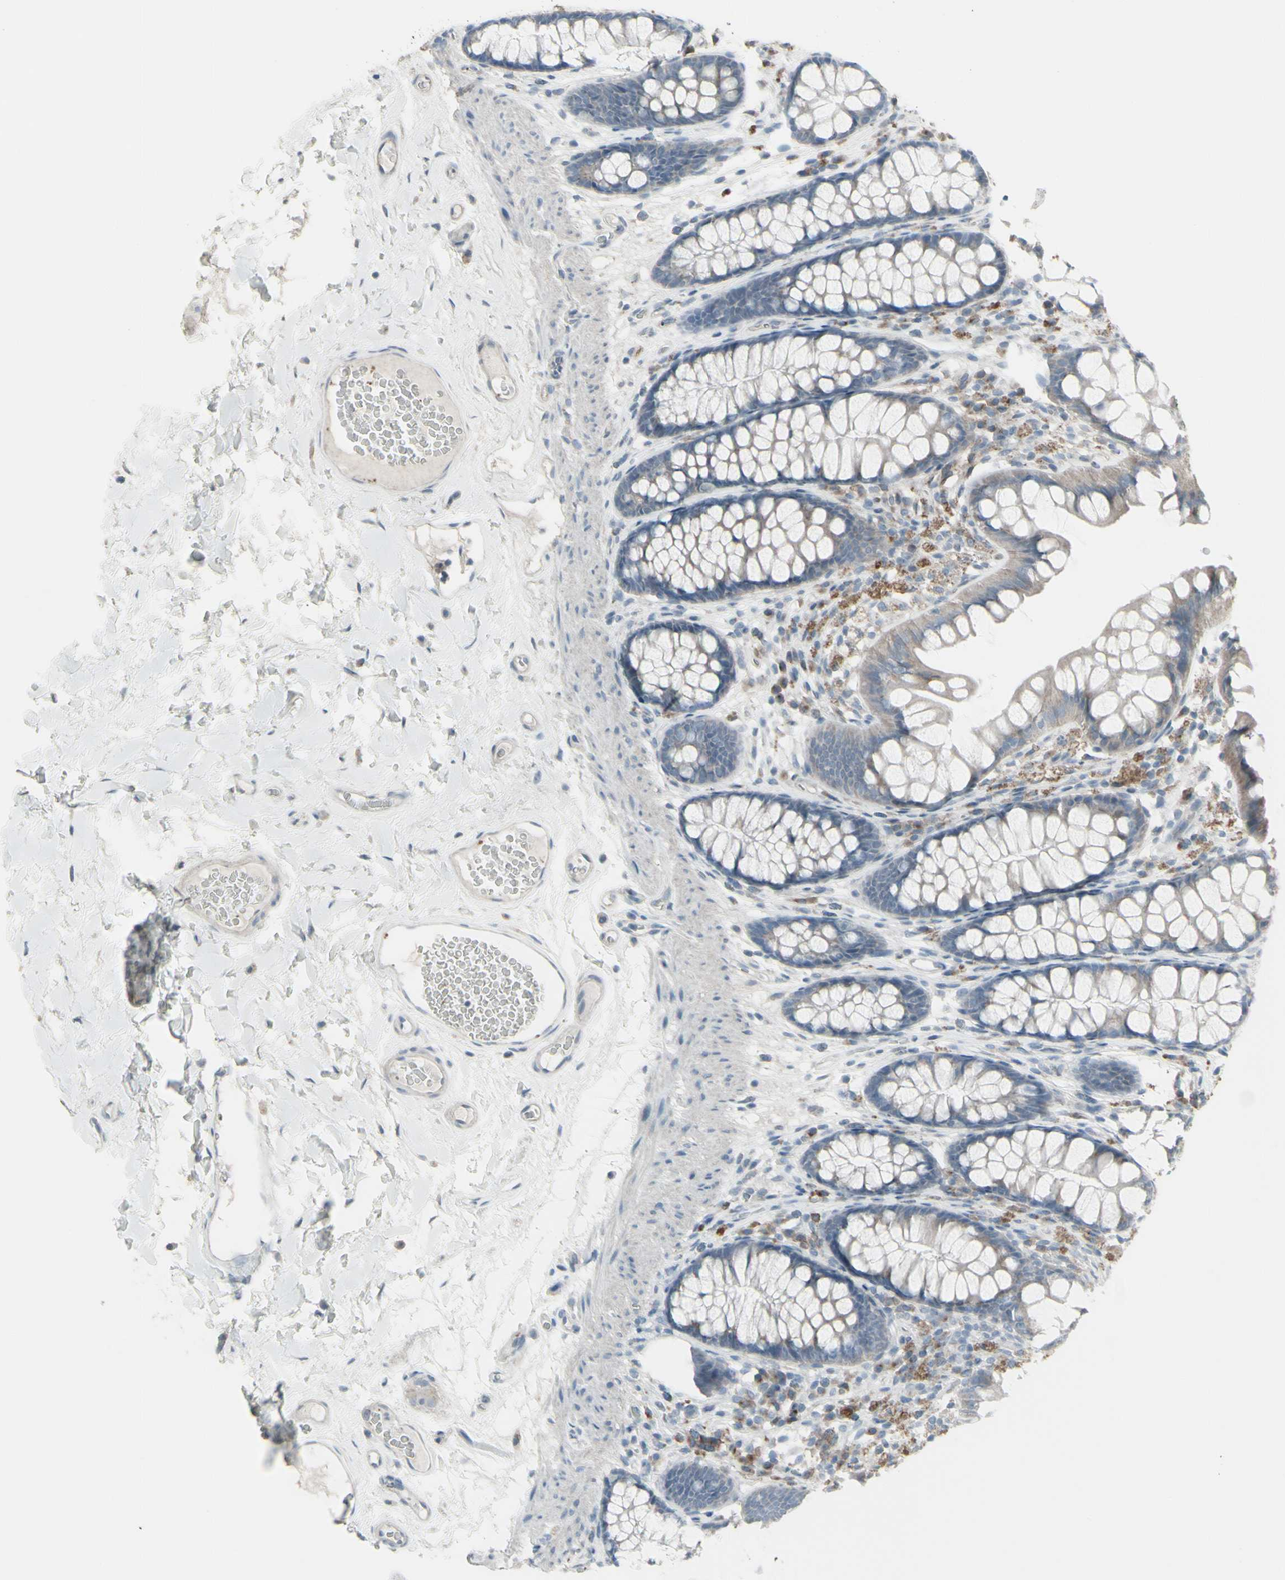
{"staining": {"intensity": "negative", "quantity": "none", "location": "none"}, "tissue": "colon", "cell_type": "Endothelial cells", "image_type": "normal", "snomed": [{"axis": "morphology", "description": "Normal tissue, NOS"}, {"axis": "topography", "description": "Colon"}], "caption": "This is a photomicrograph of immunohistochemistry (IHC) staining of benign colon, which shows no positivity in endothelial cells. (DAB immunohistochemistry, high magnification).", "gene": "CD79B", "patient": {"sex": "female", "age": 55}}